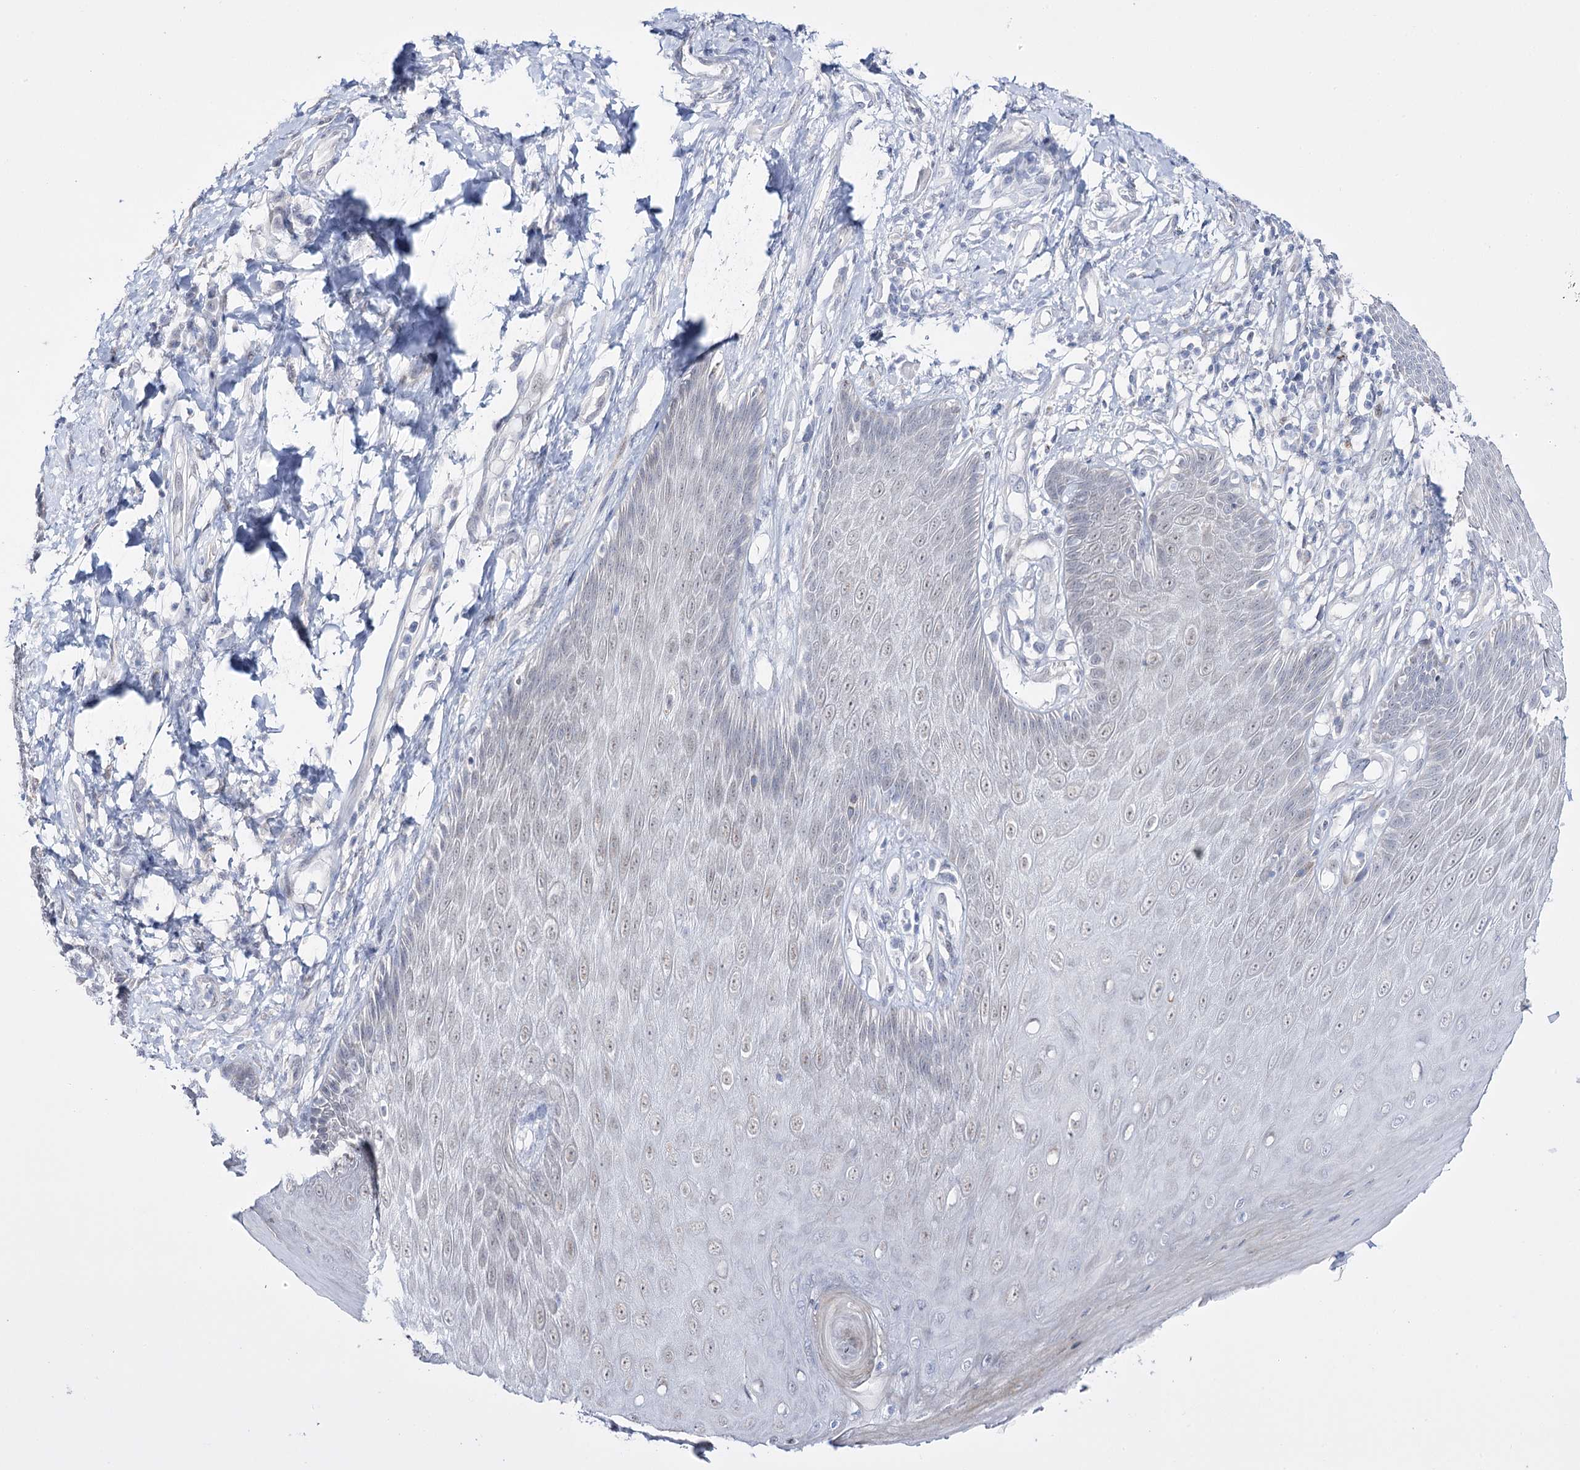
{"staining": {"intensity": "moderate", "quantity": "<25%", "location": "cytoplasmic/membranous,nuclear"}, "tissue": "skin", "cell_type": "Epidermal cells", "image_type": "normal", "snomed": [{"axis": "morphology", "description": "Normal tissue, NOS"}, {"axis": "topography", "description": "Anal"}], "caption": "Moderate cytoplasmic/membranous,nuclear protein expression is present in about <25% of epidermal cells in skin.", "gene": "RBM15B", "patient": {"sex": "male", "age": 69}}